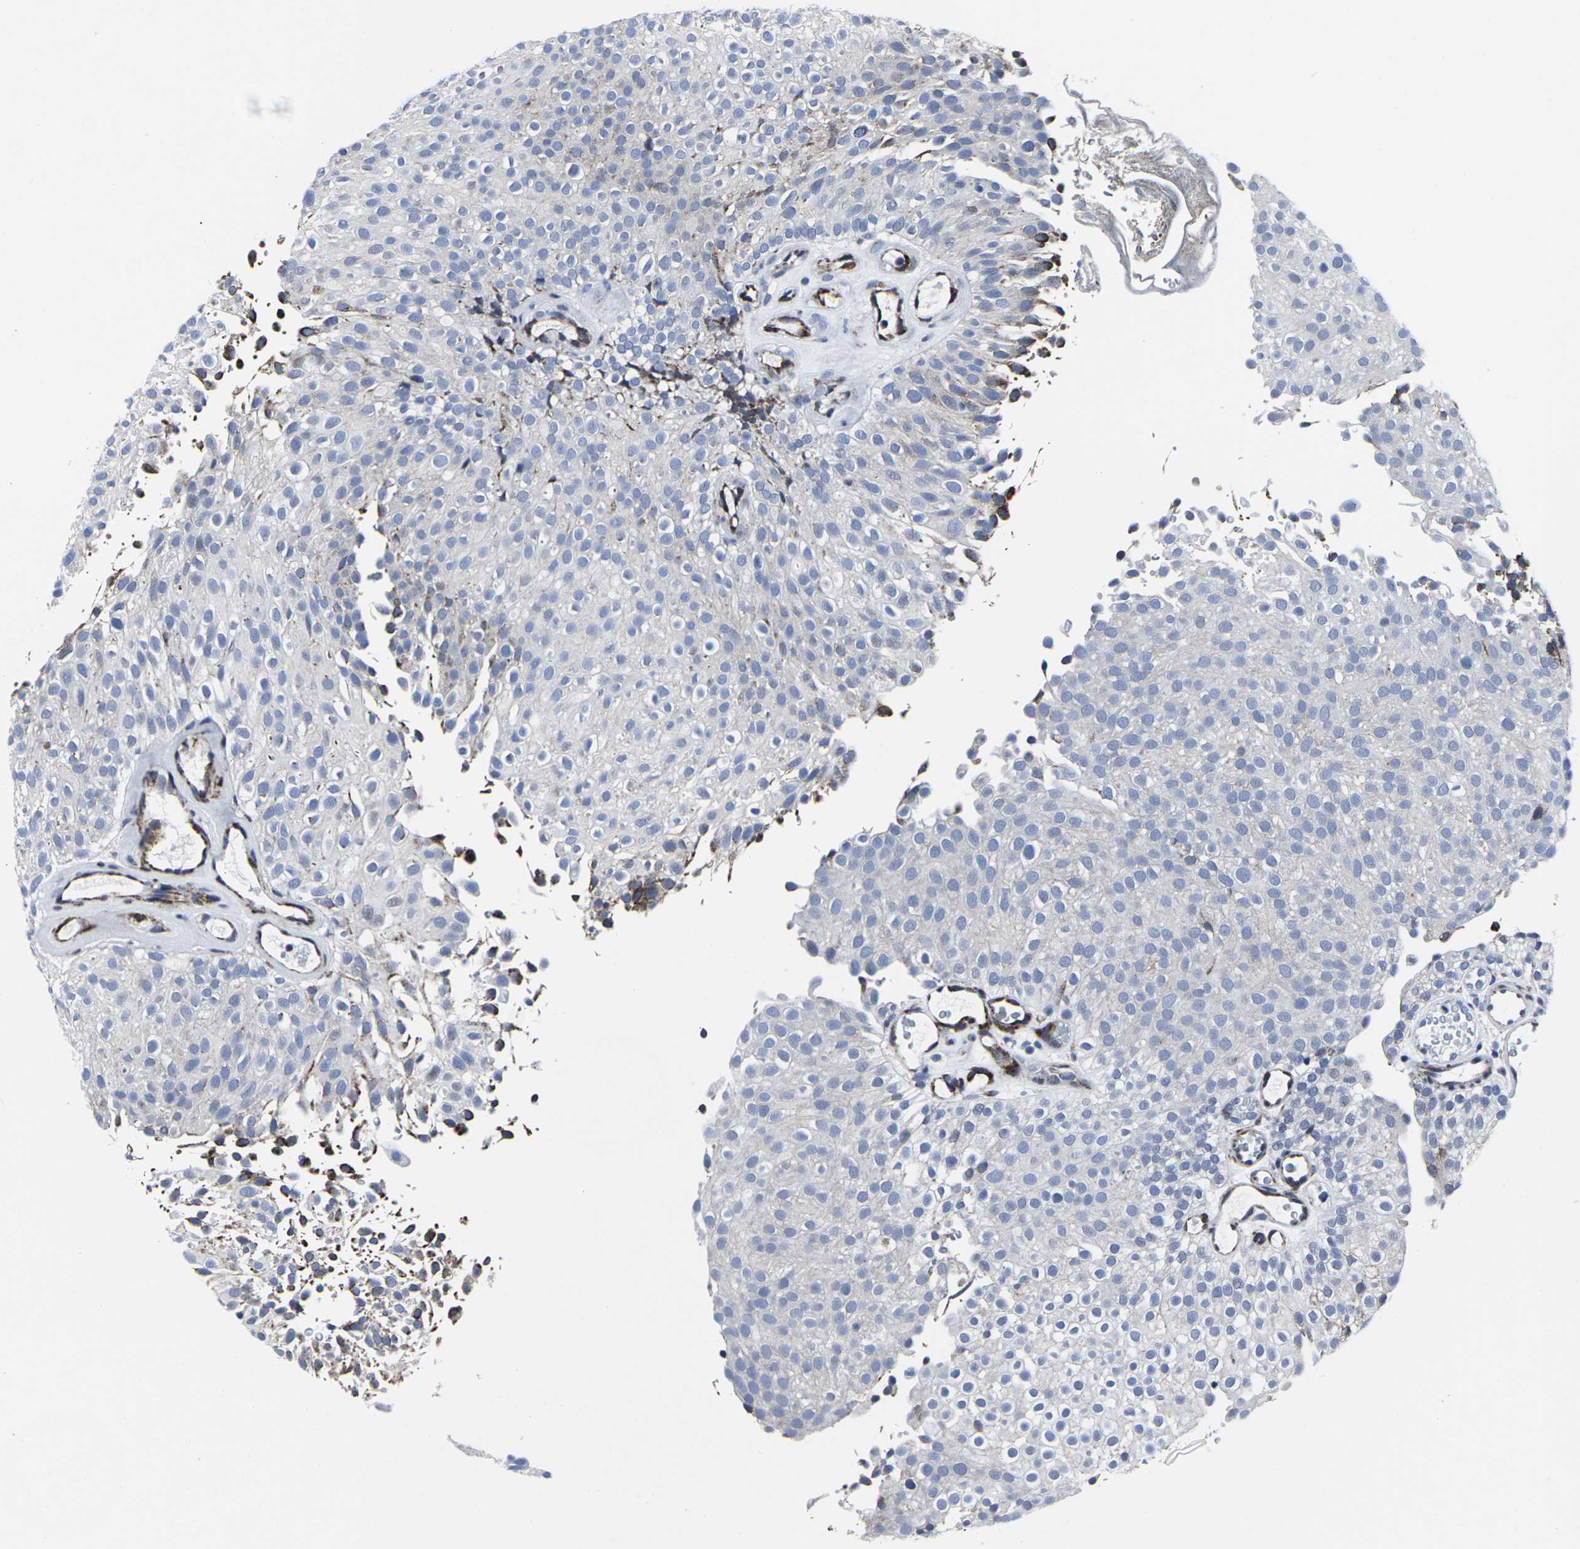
{"staining": {"intensity": "moderate", "quantity": "<25%", "location": "cytoplasmic/membranous"}, "tissue": "urothelial cancer", "cell_type": "Tumor cells", "image_type": "cancer", "snomed": [{"axis": "morphology", "description": "Urothelial carcinoma, Low grade"}, {"axis": "topography", "description": "Urinary bladder"}], "caption": "Low-grade urothelial carcinoma stained with immunohistochemistry (IHC) shows moderate cytoplasmic/membranous staining in approximately <25% of tumor cells.", "gene": "RPN1", "patient": {"sex": "male", "age": 78}}